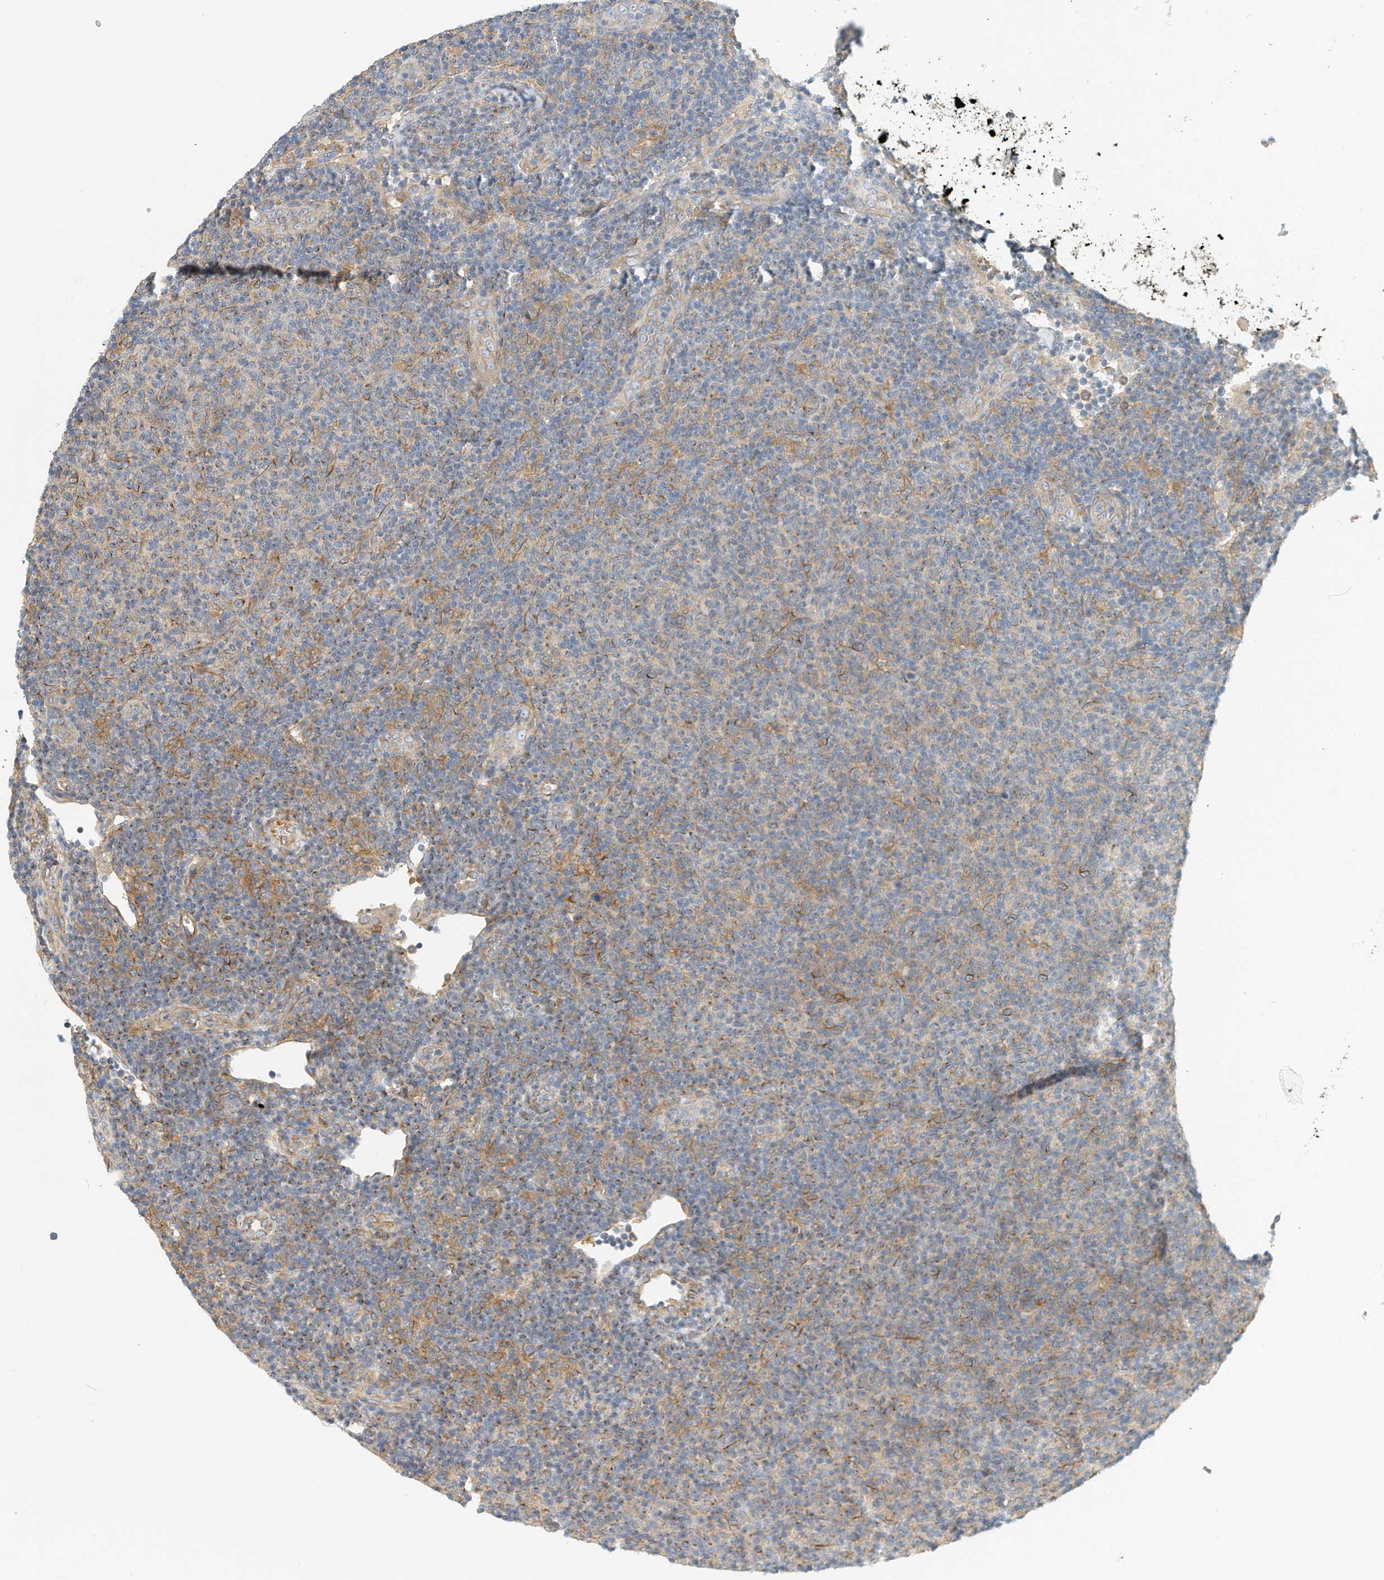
{"staining": {"intensity": "negative", "quantity": "none", "location": "none"}, "tissue": "lymphoma", "cell_type": "Tumor cells", "image_type": "cancer", "snomed": [{"axis": "morphology", "description": "Malignant lymphoma, non-Hodgkin's type, Low grade"}, {"axis": "topography", "description": "Lymph node"}], "caption": "The immunohistochemistry (IHC) photomicrograph has no significant expression in tumor cells of malignant lymphoma, non-Hodgkin's type (low-grade) tissue.", "gene": "MICAL1", "patient": {"sex": "male", "age": 66}}